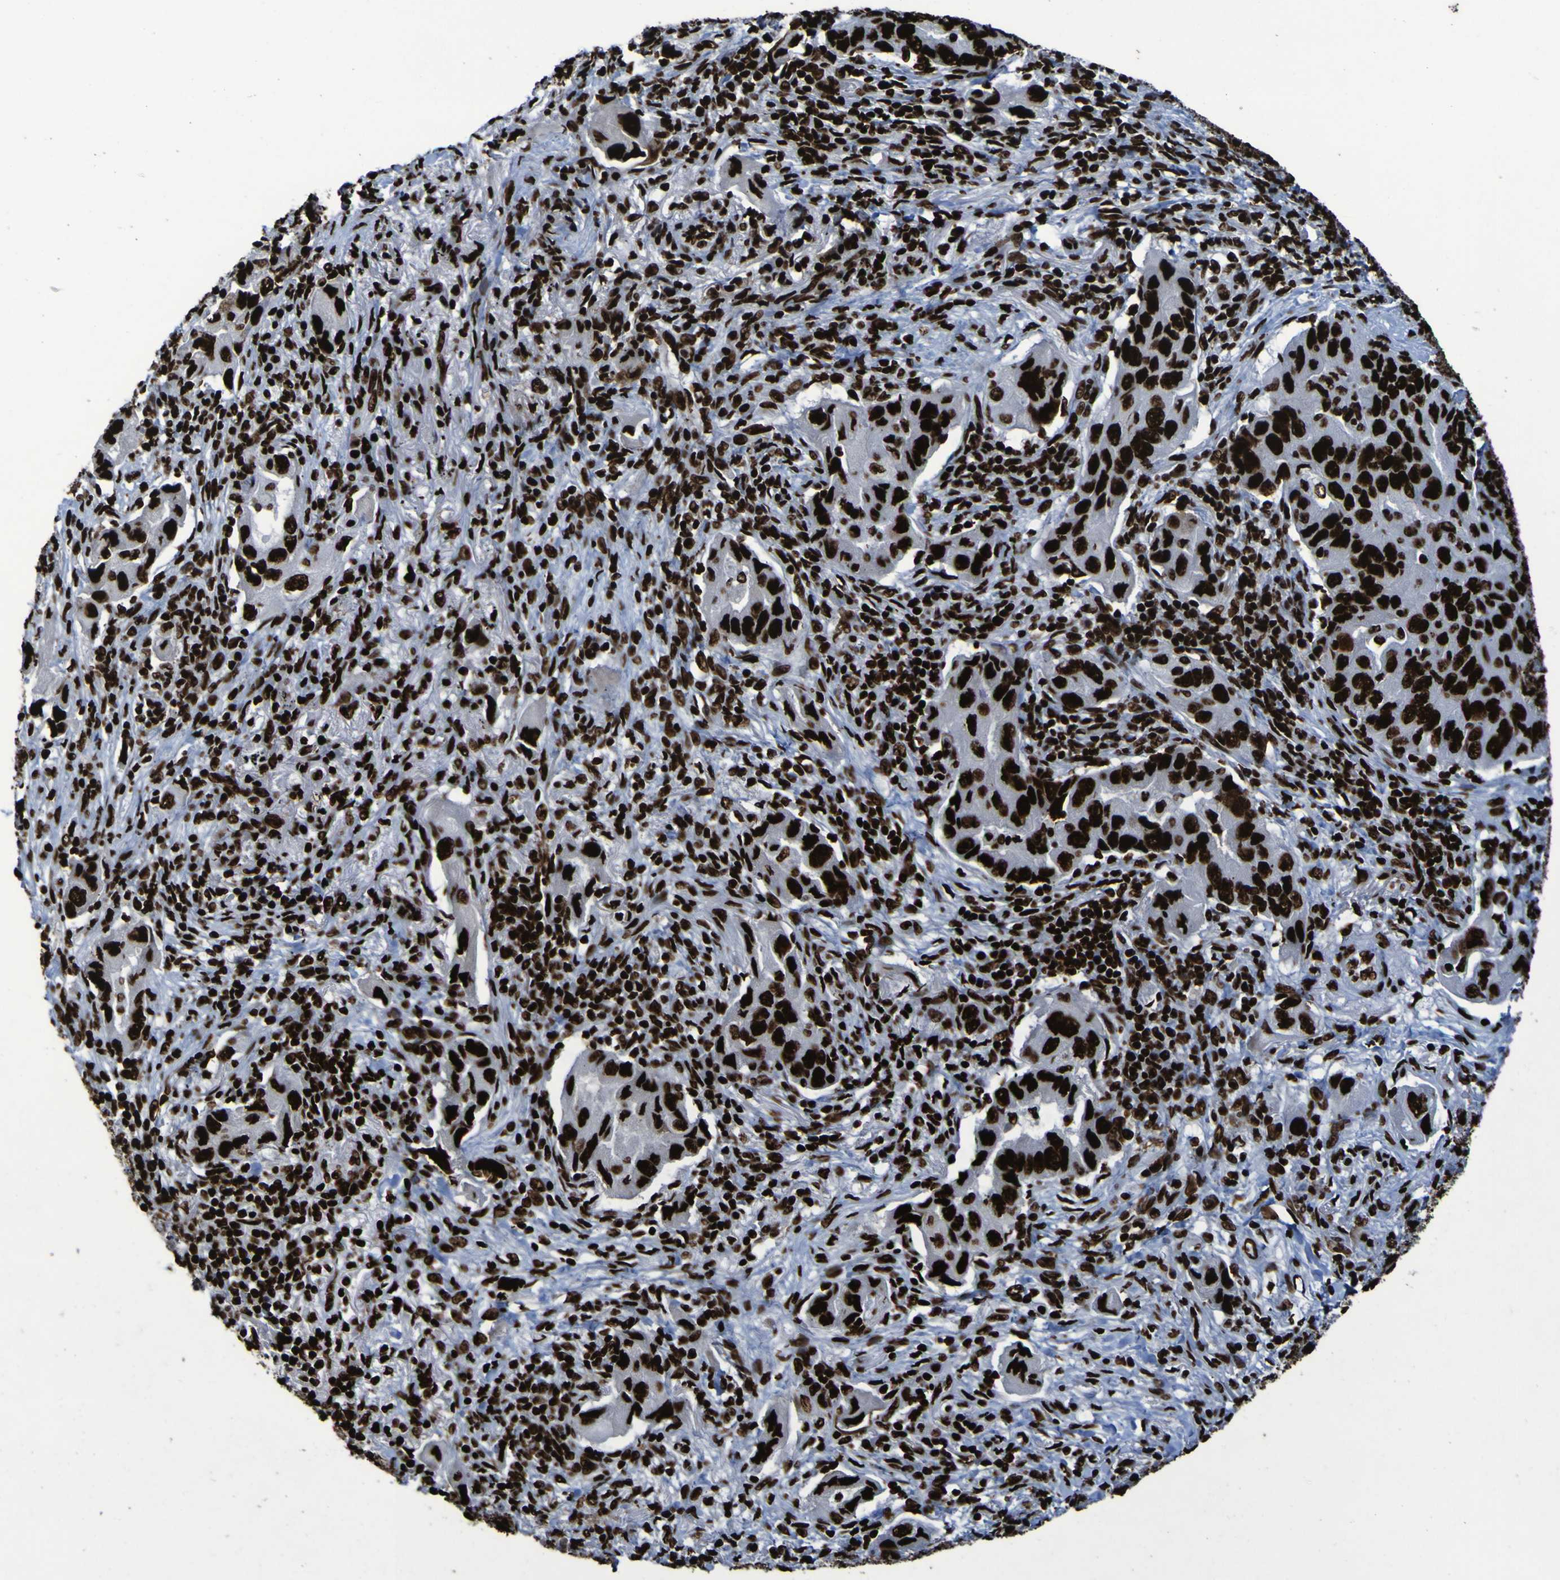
{"staining": {"intensity": "strong", "quantity": ">75%", "location": "nuclear"}, "tissue": "lung cancer", "cell_type": "Tumor cells", "image_type": "cancer", "snomed": [{"axis": "morphology", "description": "Adenocarcinoma, NOS"}, {"axis": "topography", "description": "Lung"}], "caption": "Tumor cells reveal high levels of strong nuclear staining in about >75% of cells in human lung cancer. (DAB (3,3'-diaminobenzidine) = brown stain, brightfield microscopy at high magnification).", "gene": "NPM1", "patient": {"sex": "female", "age": 65}}